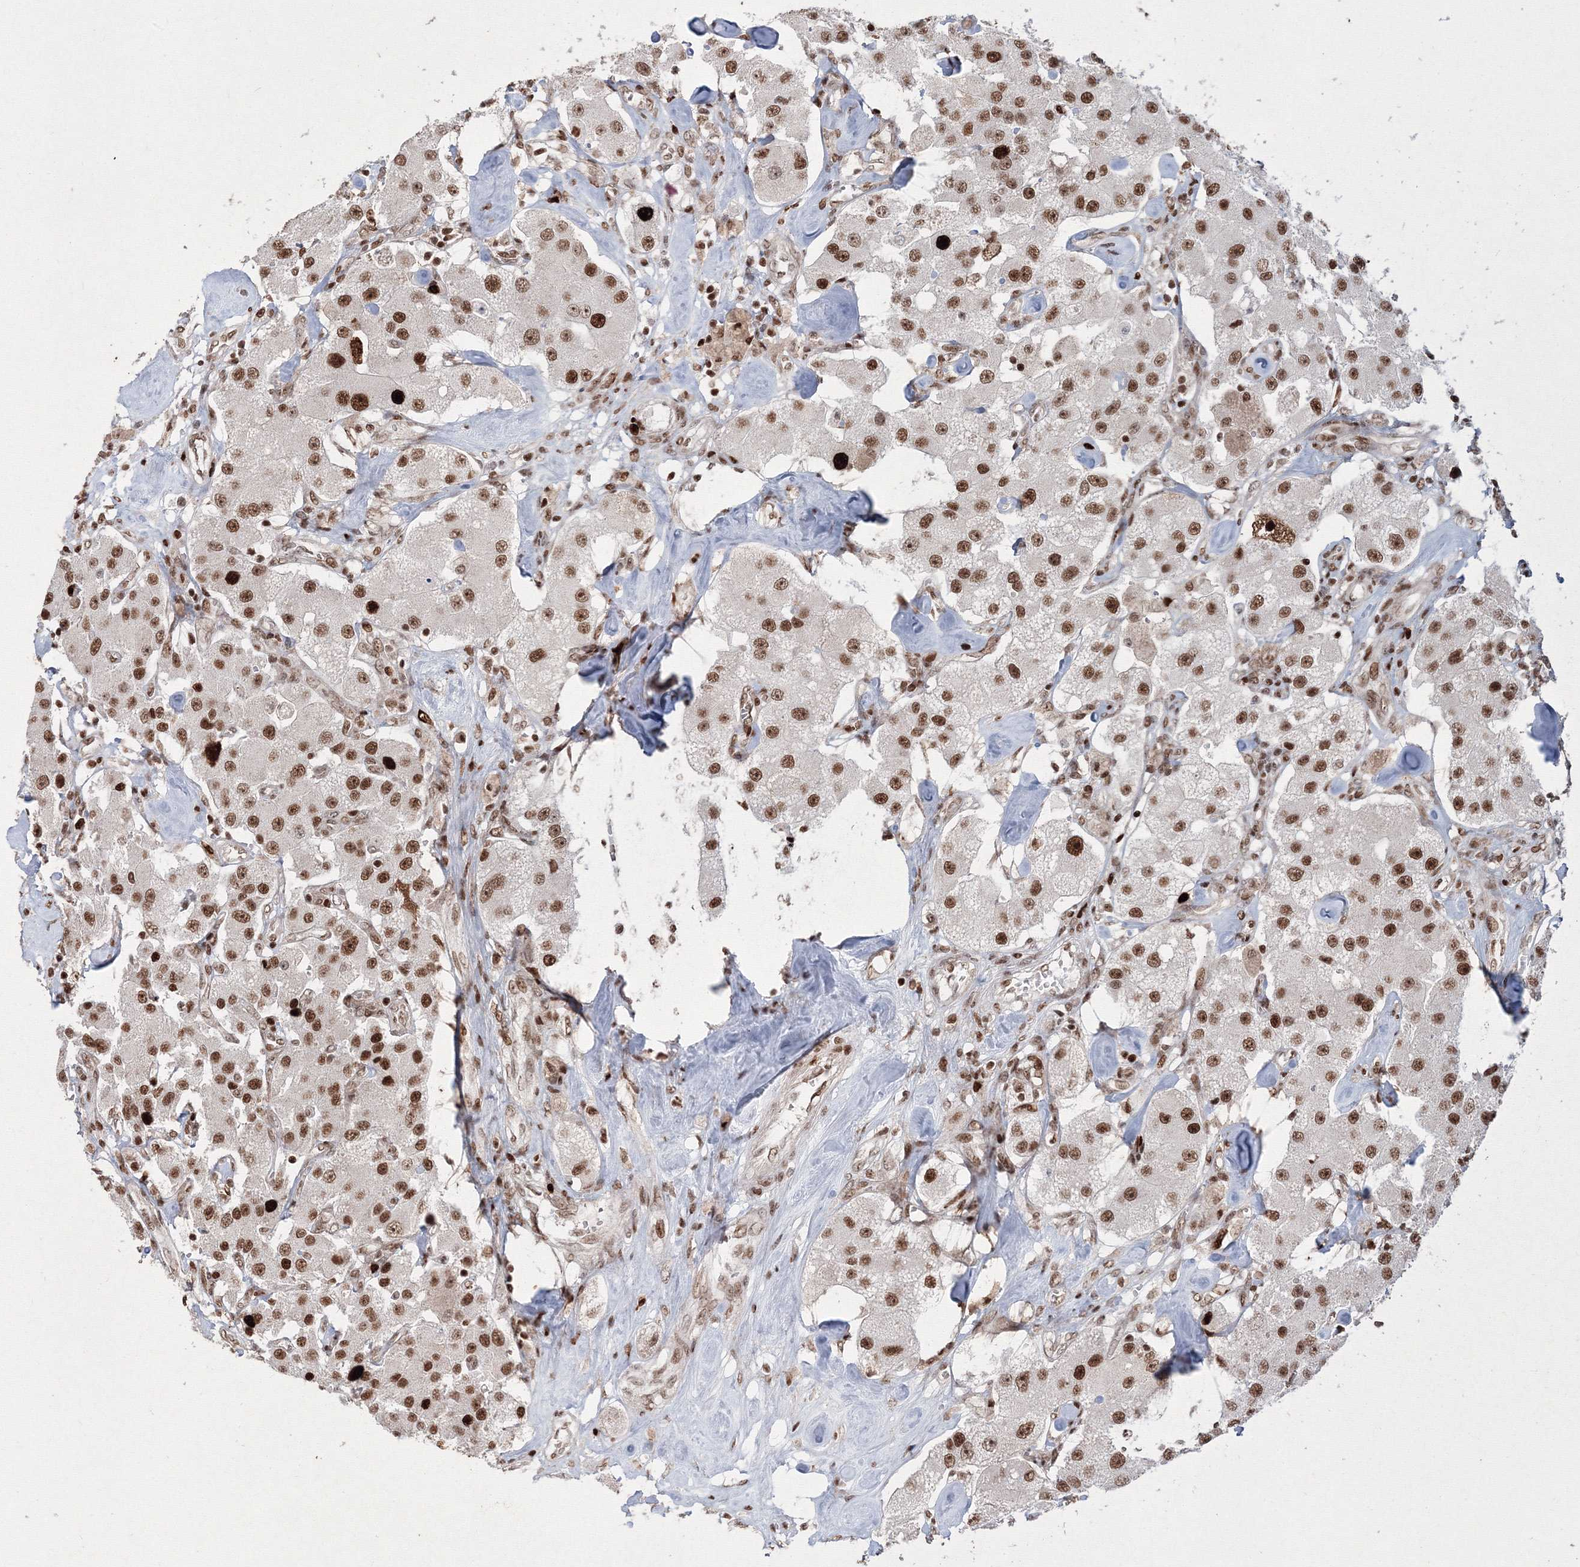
{"staining": {"intensity": "moderate", "quantity": ">75%", "location": "nuclear"}, "tissue": "carcinoid", "cell_type": "Tumor cells", "image_type": "cancer", "snomed": [{"axis": "morphology", "description": "Carcinoid, malignant, NOS"}, {"axis": "topography", "description": "Pancreas"}], "caption": "Carcinoid (malignant) stained with a brown dye exhibits moderate nuclear positive positivity in about >75% of tumor cells.", "gene": "LIG1", "patient": {"sex": "male", "age": 41}}